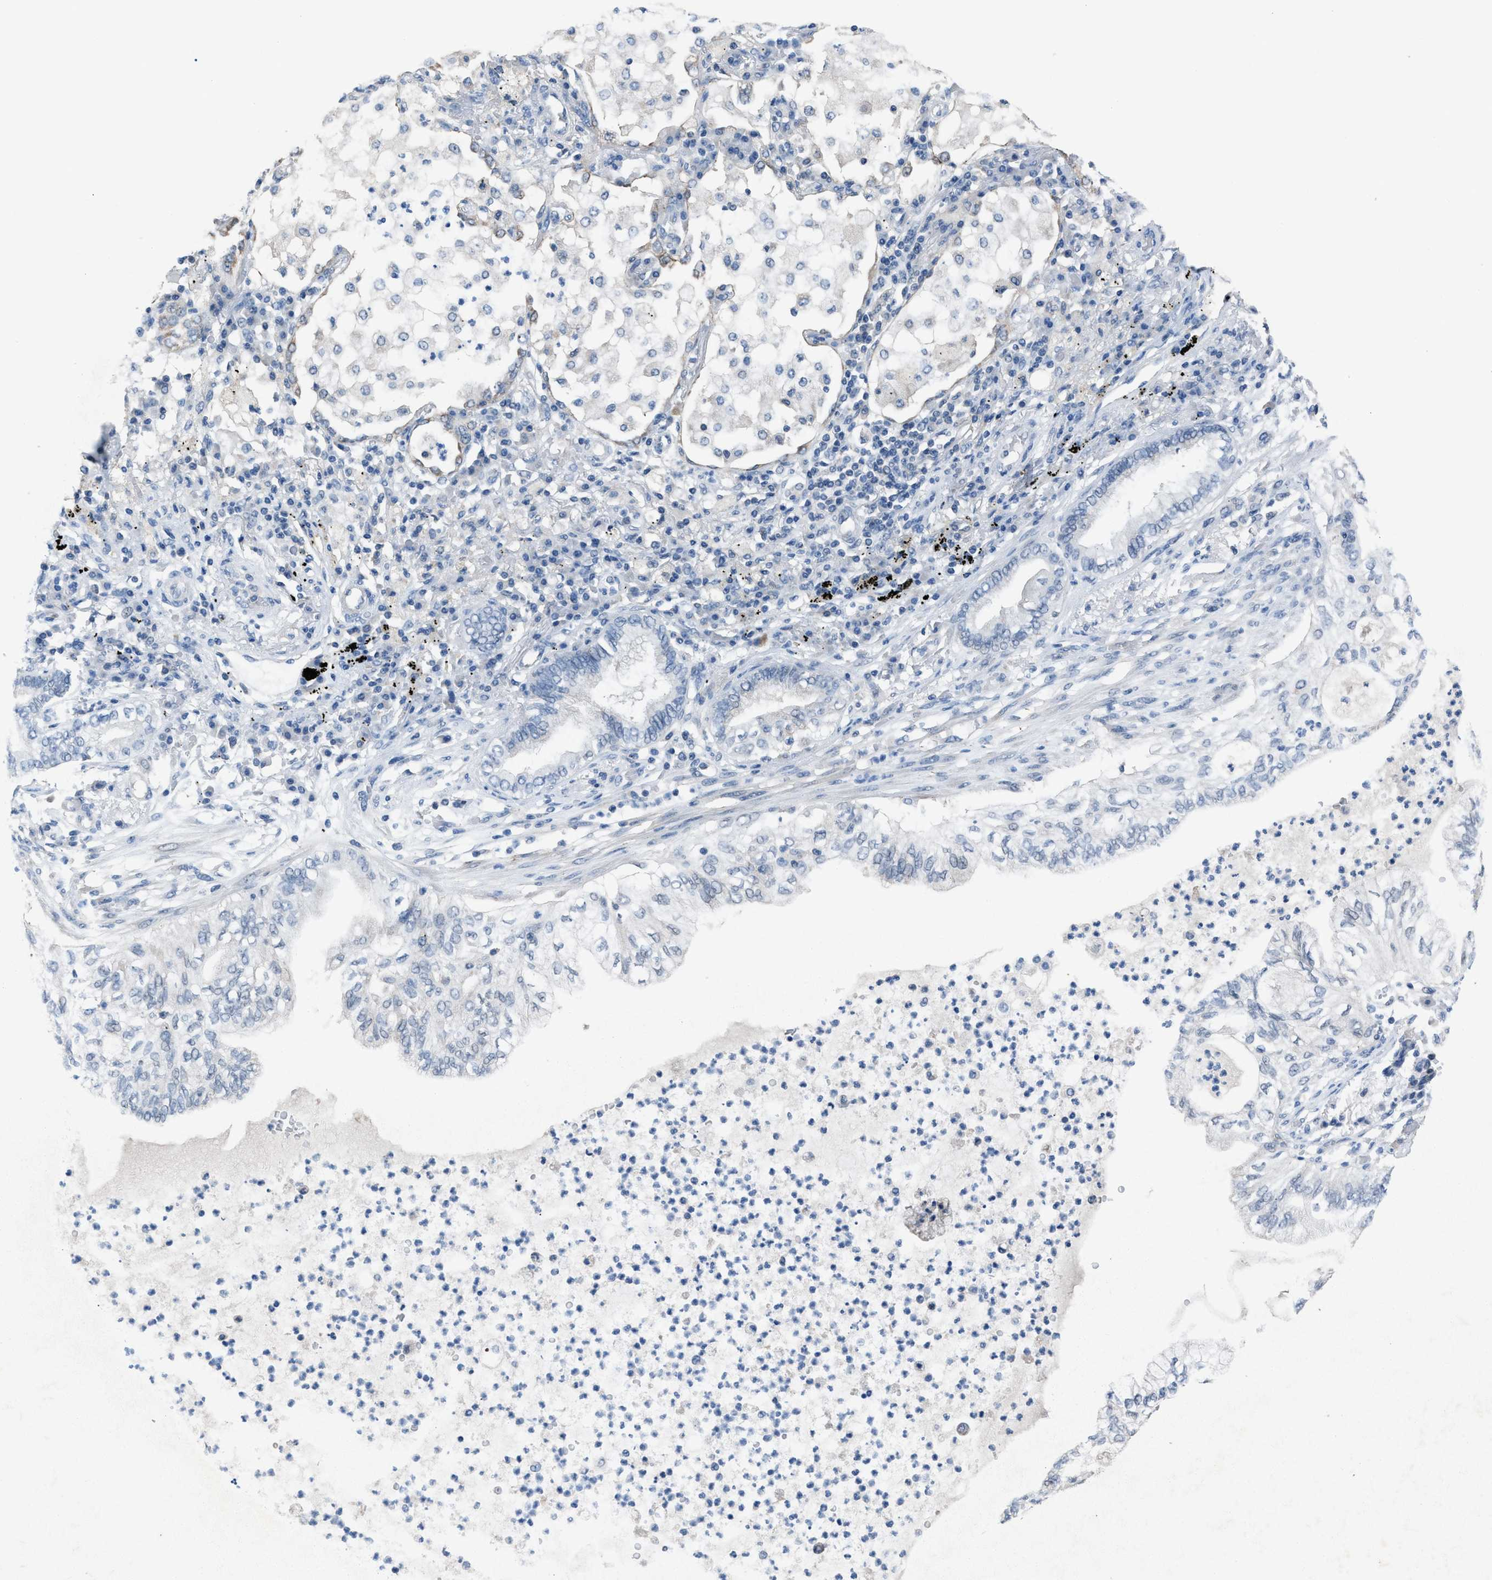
{"staining": {"intensity": "negative", "quantity": "none", "location": "none"}, "tissue": "lung cancer", "cell_type": "Tumor cells", "image_type": "cancer", "snomed": [{"axis": "morphology", "description": "Normal tissue, NOS"}, {"axis": "morphology", "description": "Adenocarcinoma, NOS"}, {"axis": "topography", "description": "Bronchus"}, {"axis": "topography", "description": "Lung"}], "caption": "Histopathology image shows no significant protein staining in tumor cells of lung cancer (adenocarcinoma).", "gene": "ANAPC11", "patient": {"sex": "female", "age": 70}}